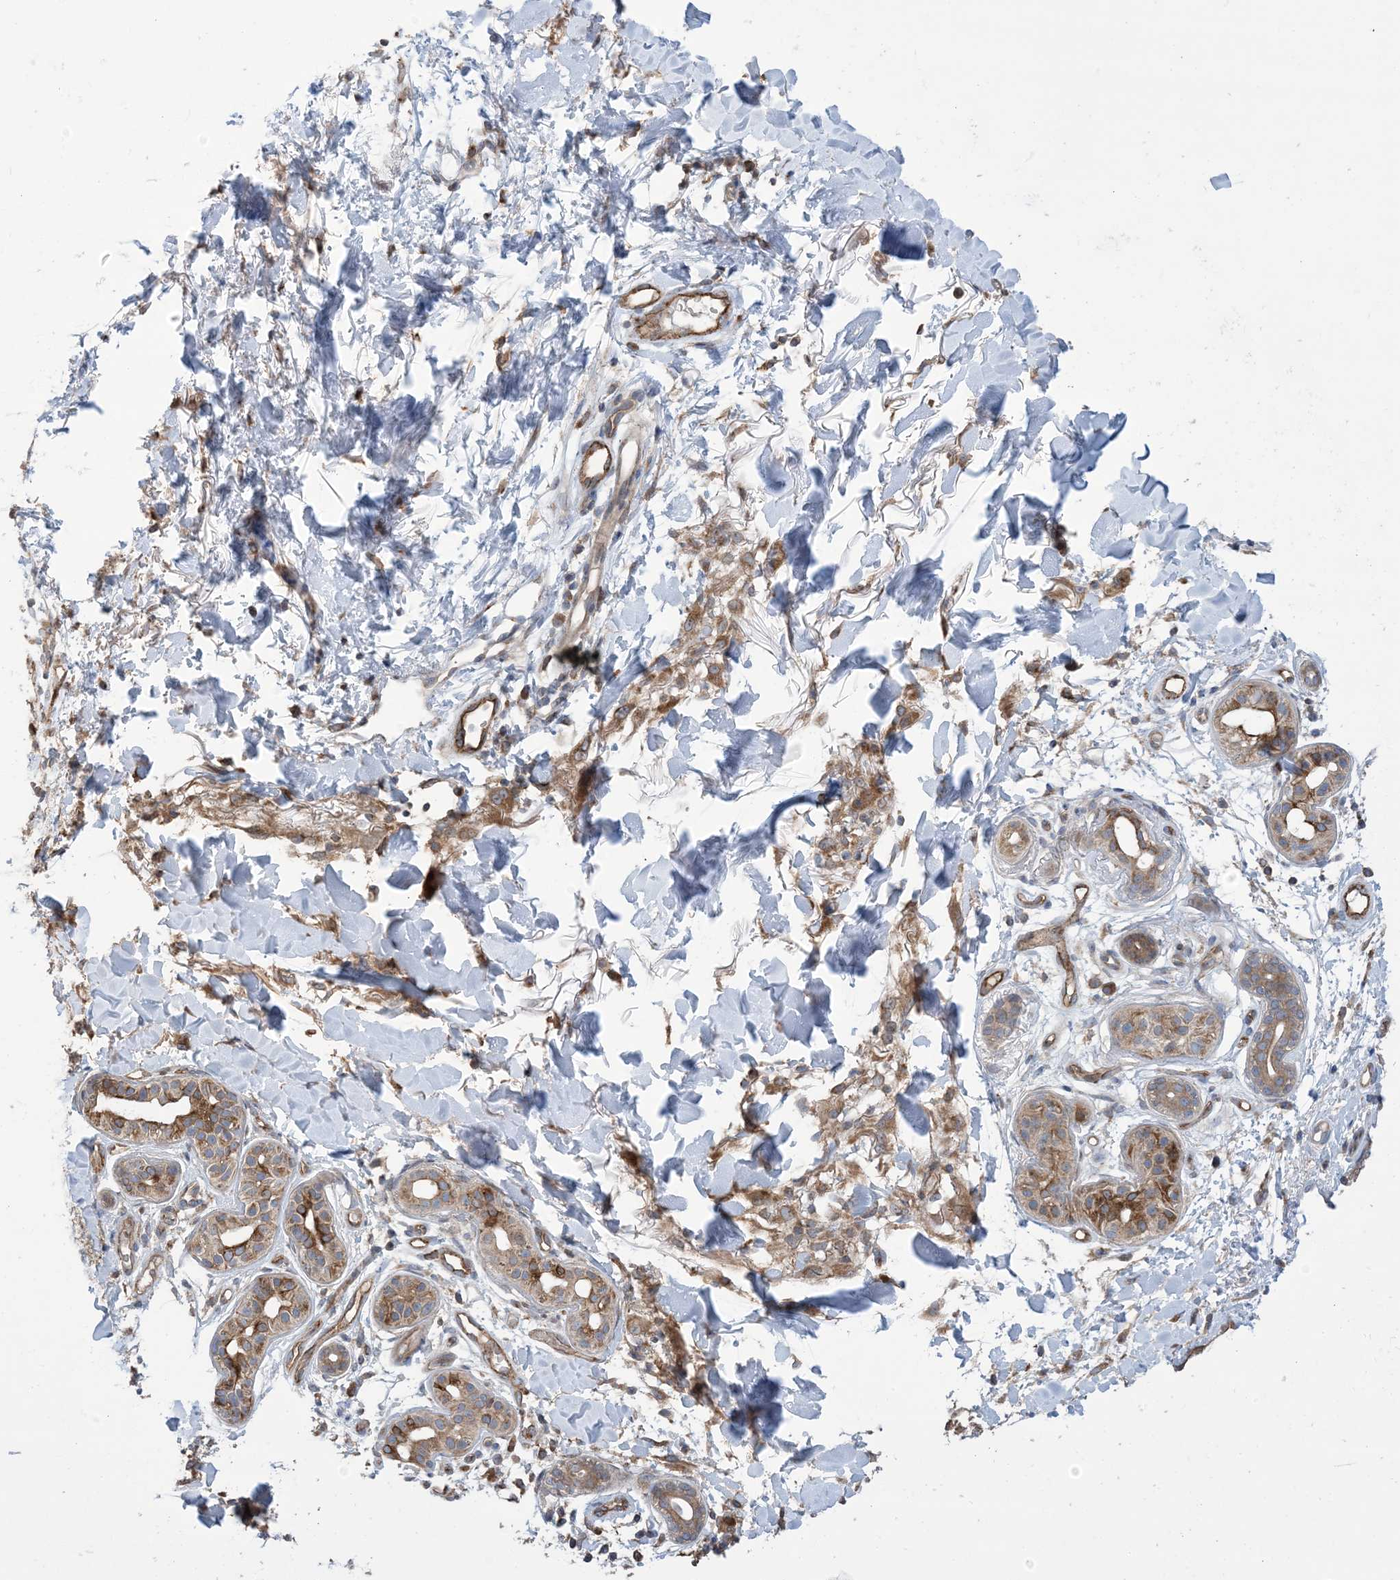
{"staining": {"intensity": "moderate", "quantity": "25%-75%", "location": "cytoplasmic/membranous"}, "tissue": "skin cancer", "cell_type": "Tumor cells", "image_type": "cancer", "snomed": [{"axis": "morphology", "description": "Basal cell carcinoma"}, {"axis": "topography", "description": "Skin"}], "caption": "This is an image of IHC staining of skin basal cell carcinoma, which shows moderate expression in the cytoplasmic/membranous of tumor cells.", "gene": "CLEC16A", "patient": {"sex": "male", "age": 85}}